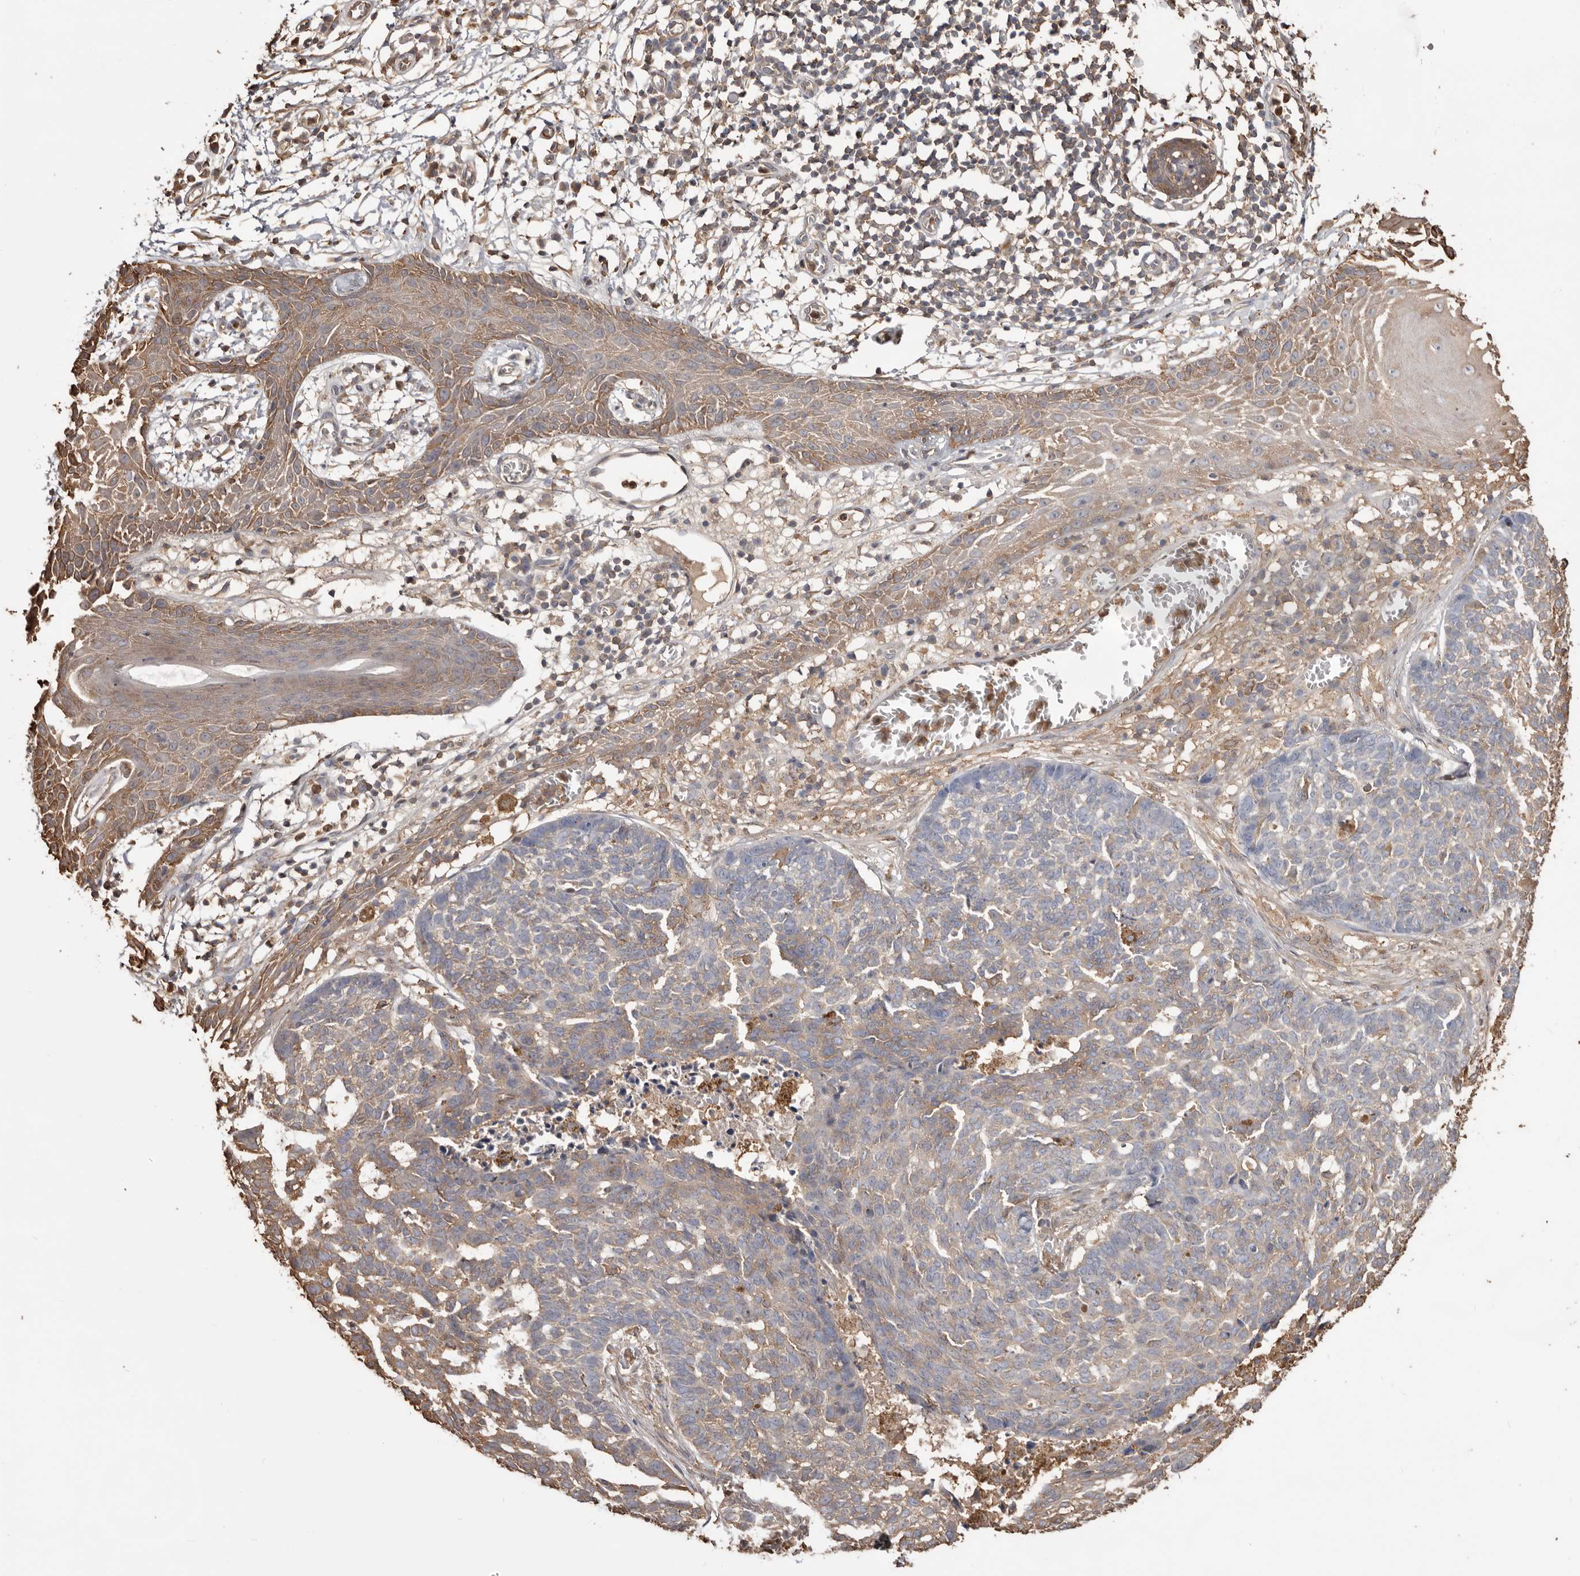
{"staining": {"intensity": "moderate", "quantity": "<25%", "location": "cytoplasmic/membranous"}, "tissue": "skin cancer", "cell_type": "Tumor cells", "image_type": "cancer", "snomed": [{"axis": "morphology", "description": "Basal cell carcinoma"}, {"axis": "topography", "description": "Skin"}], "caption": "This photomicrograph exhibits skin cancer (basal cell carcinoma) stained with immunohistochemistry to label a protein in brown. The cytoplasmic/membranous of tumor cells show moderate positivity for the protein. Nuclei are counter-stained blue.", "gene": "PKM", "patient": {"sex": "male", "age": 85}}